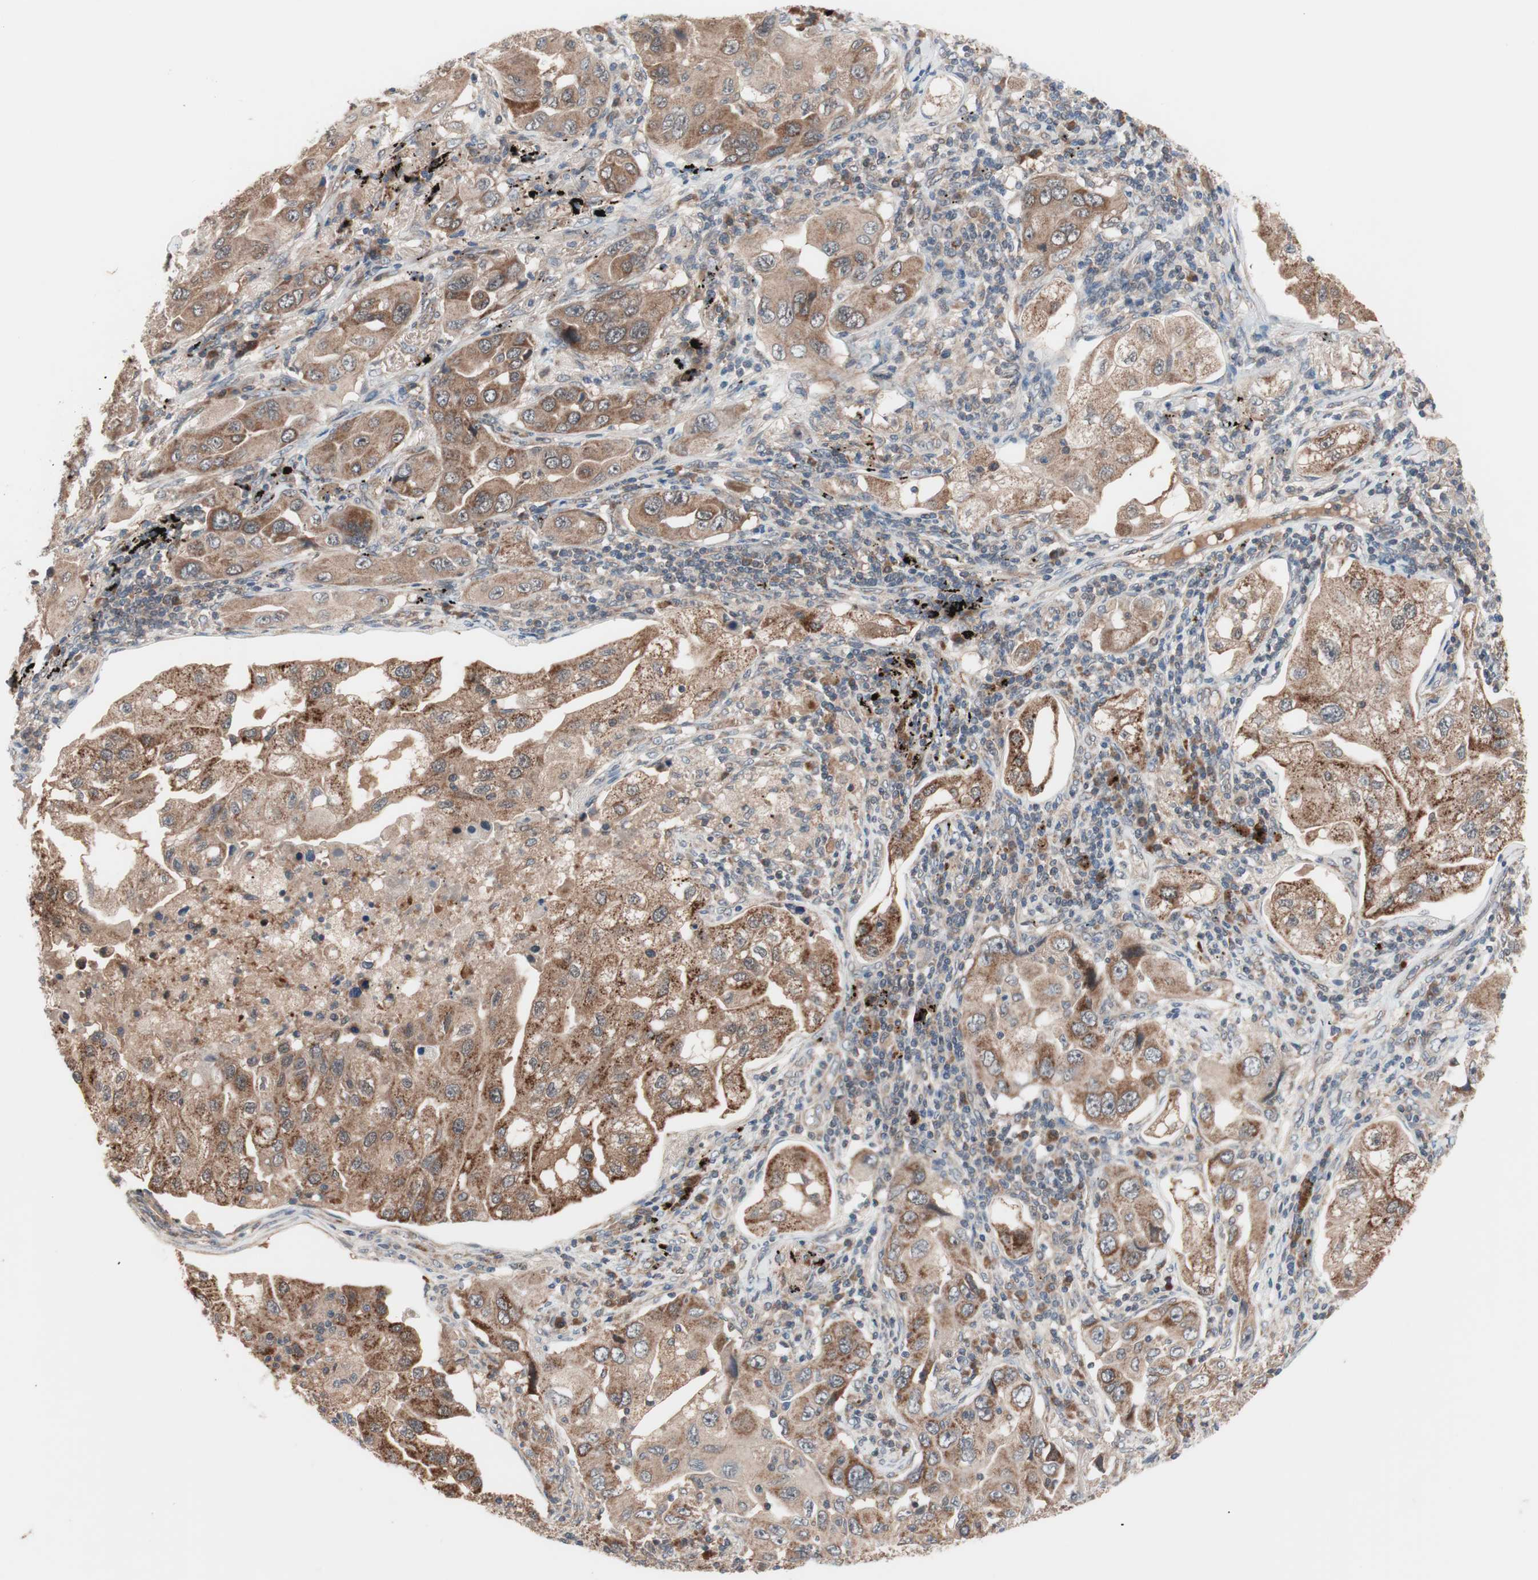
{"staining": {"intensity": "strong", "quantity": ">75%", "location": "cytoplasmic/membranous"}, "tissue": "lung cancer", "cell_type": "Tumor cells", "image_type": "cancer", "snomed": [{"axis": "morphology", "description": "Adenocarcinoma, NOS"}, {"axis": "topography", "description": "Lung"}], "caption": "Lung adenocarcinoma tissue displays strong cytoplasmic/membranous expression in about >75% of tumor cells, visualized by immunohistochemistry. (Brightfield microscopy of DAB IHC at high magnification).", "gene": "HMBS", "patient": {"sex": "female", "age": 65}}